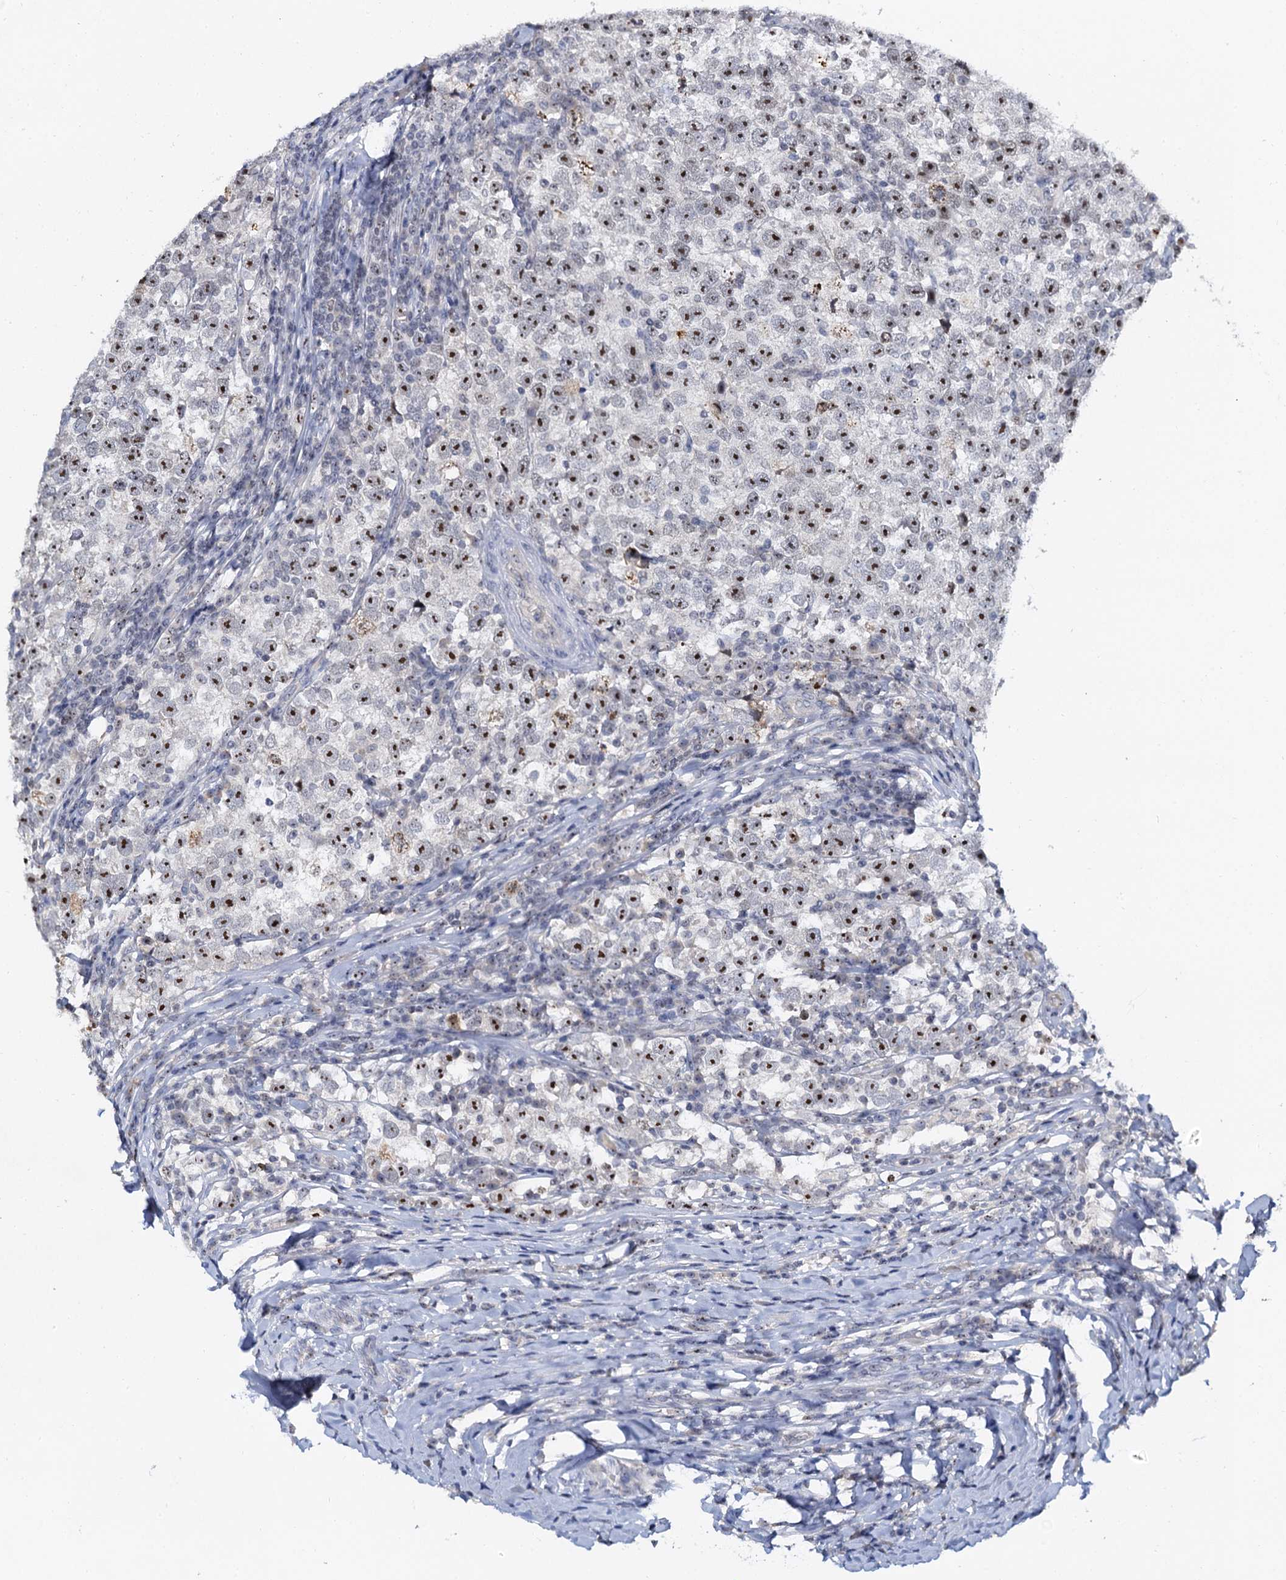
{"staining": {"intensity": "strong", "quantity": ">75%", "location": "nuclear"}, "tissue": "testis cancer", "cell_type": "Tumor cells", "image_type": "cancer", "snomed": [{"axis": "morphology", "description": "Normal tissue, NOS"}, {"axis": "morphology", "description": "Seminoma, NOS"}, {"axis": "topography", "description": "Testis"}], "caption": "The micrograph reveals immunohistochemical staining of seminoma (testis). There is strong nuclear staining is present in approximately >75% of tumor cells. The protein is stained brown, and the nuclei are stained in blue (DAB IHC with brightfield microscopy, high magnification).", "gene": "NOP2", "patient": {"sex": "male", "age": 43}}